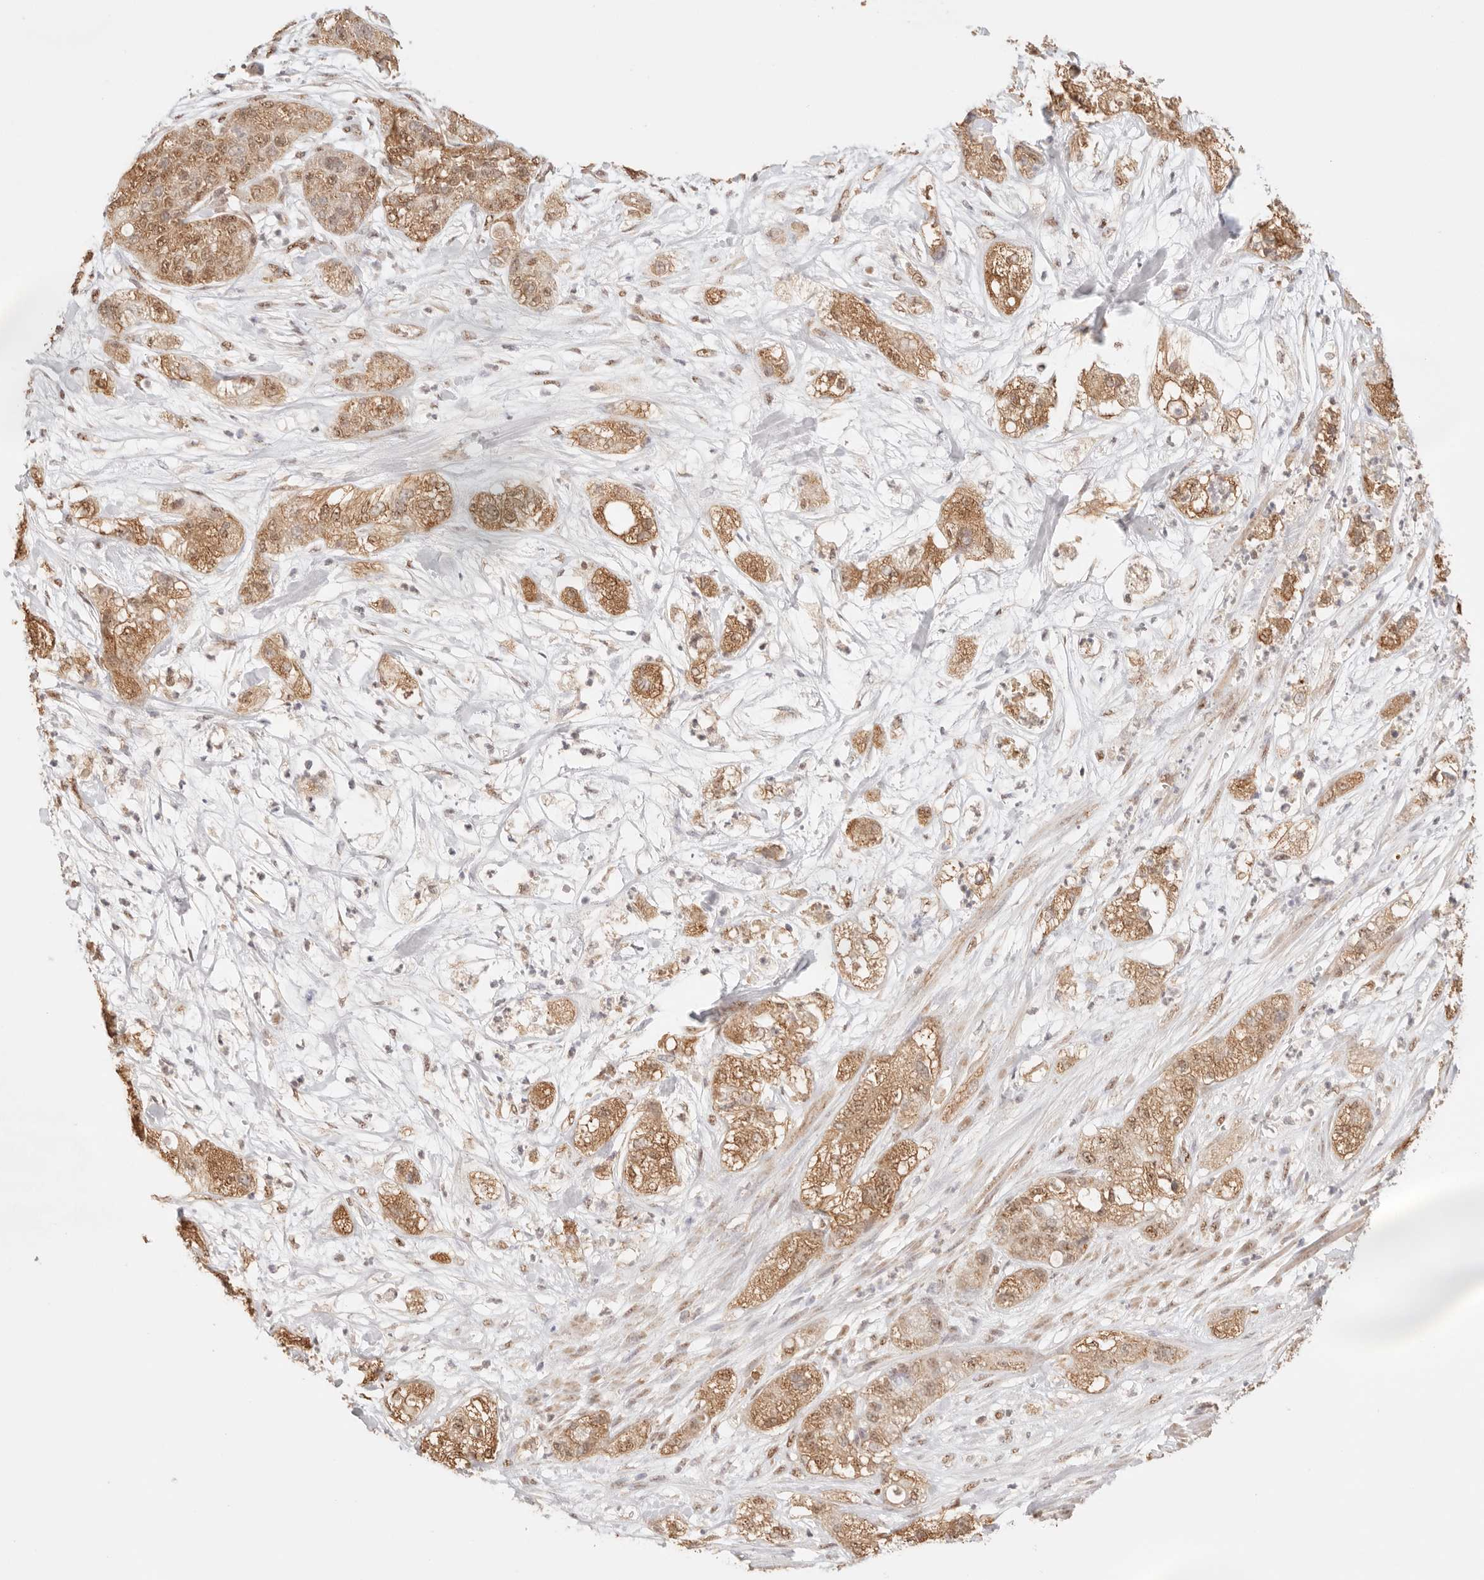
{"staining": {"intensity": "moderate", "quantity": ">75%", "location": "cytoplasmic/membranous,nuclear"}, "tissue": "pancreatic cancer", "cell_type": "Tumor cells", "image_type": "cancer", "snomed": [{"axis": "morphology", "description": "Adenocarcinoma, NOS"}, {"axis": "topography", "description": "Pancreas"}], "caption": "Protein positivity by immunohistochemistry (IHC) reveals moderate cytoplasmic/membranous and nuclear staining in approximately >75% of tumor cells in pancreatic cancer.", "gene": "IL1R2", "patient": {"sex": "female", "age": 78}}